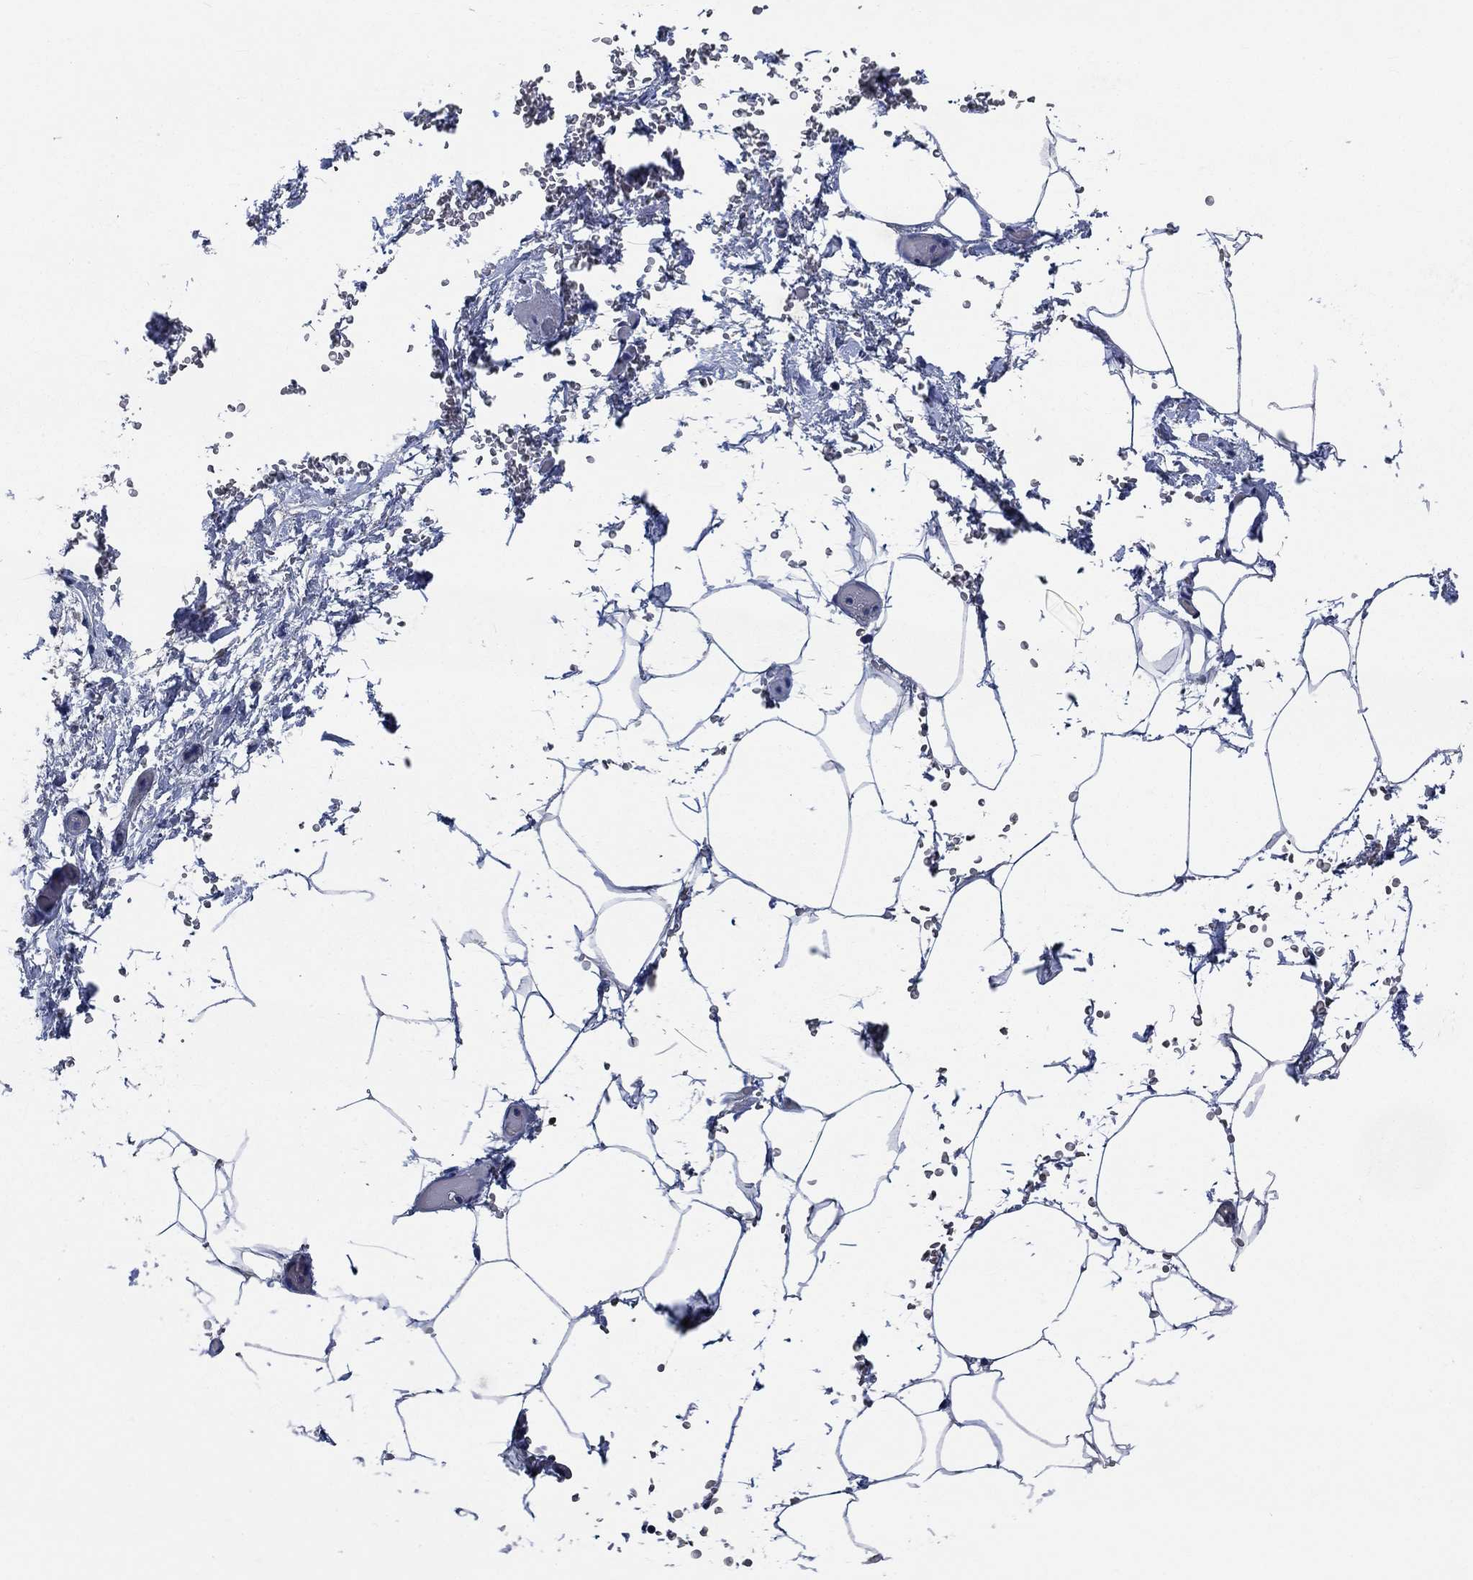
{"staining": {"intensity": "negative", "quantity": "none", "location": "none"}, "tissue": "adipose tissue", "cell_type": "Adipocytes", "image_type": "normal", "snomed": [{"axis": "morphology", "description": "Normal tissue, NOS"}, {"axis": "topography", "description": "Soft tissue"}, {"axis": "topography", "description": "Adipose tissue"}, {"axis": "topography", "description": "Vascular tissue"}, {"axis": "topography", "description": "Peripheral nerve tissue"}], "caption": "The micrograph shows no significant staining in adipocytes of adipose tissue.", "gene": "OBSCN", "patient": {"sex": "male", "age": 68}}